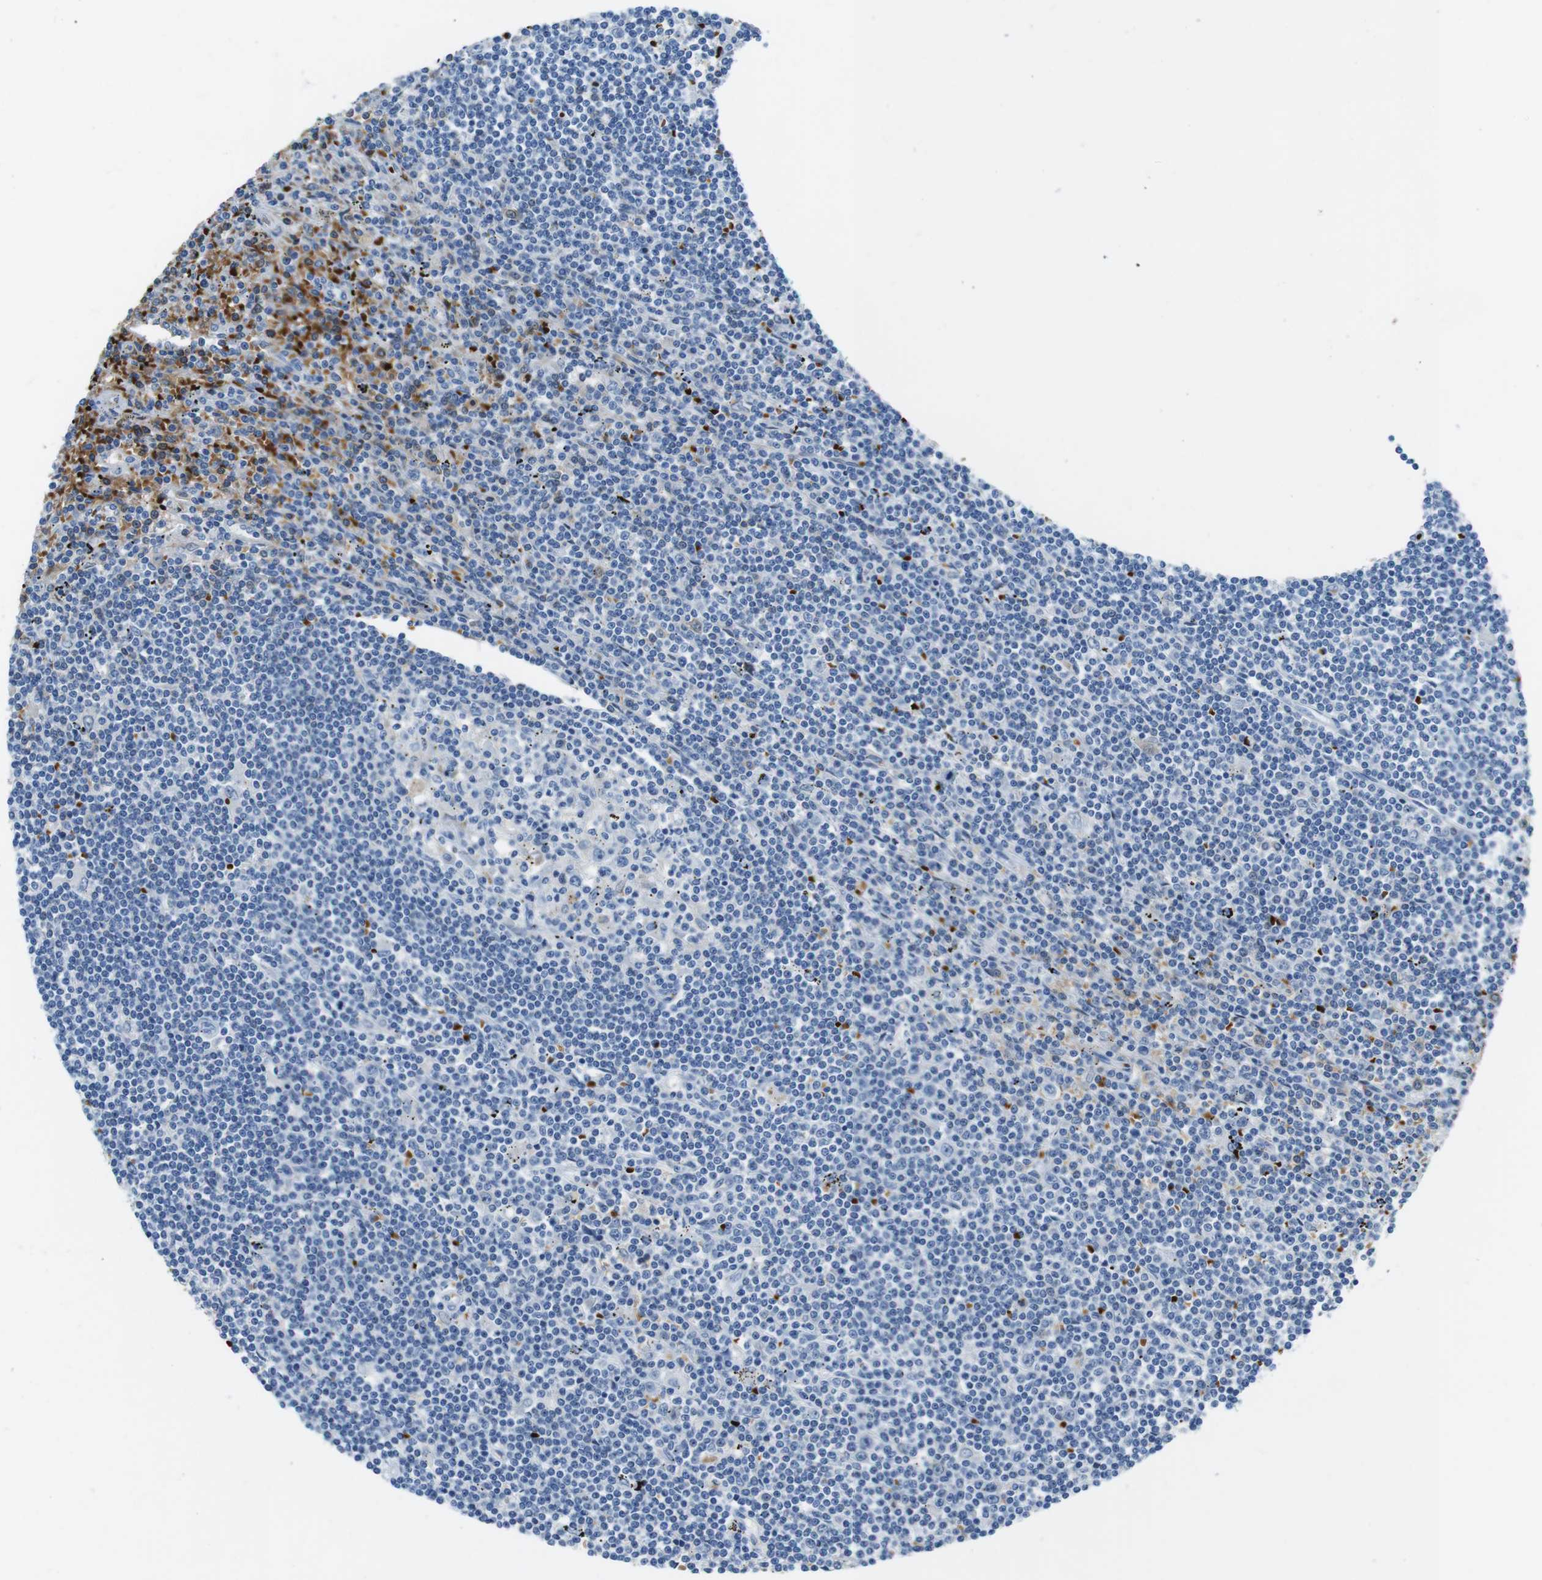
{"staining": {"intensity": "negative", "quantity": "none", "location": "none"}, "tissue": "lymphoma", "cell_type": "Tumor cells", "image_type": "cancer", "snomed": [{"axis": "morphology", "description": "Malignant lymphoma, non-Hodgkin's type, Low grade"}, {"axis": "topography", "description": "Spleen"}], "caption": "The immunohistochemistry (IHC) photomicrograph has no significant staining in tumor cells of lymphoma tissue. (DAB (3,3'-diaminobenzidine) IHC, high magnification).", "gene": "TFAP2C", "patient": {"sex": "male", "age": 76}}